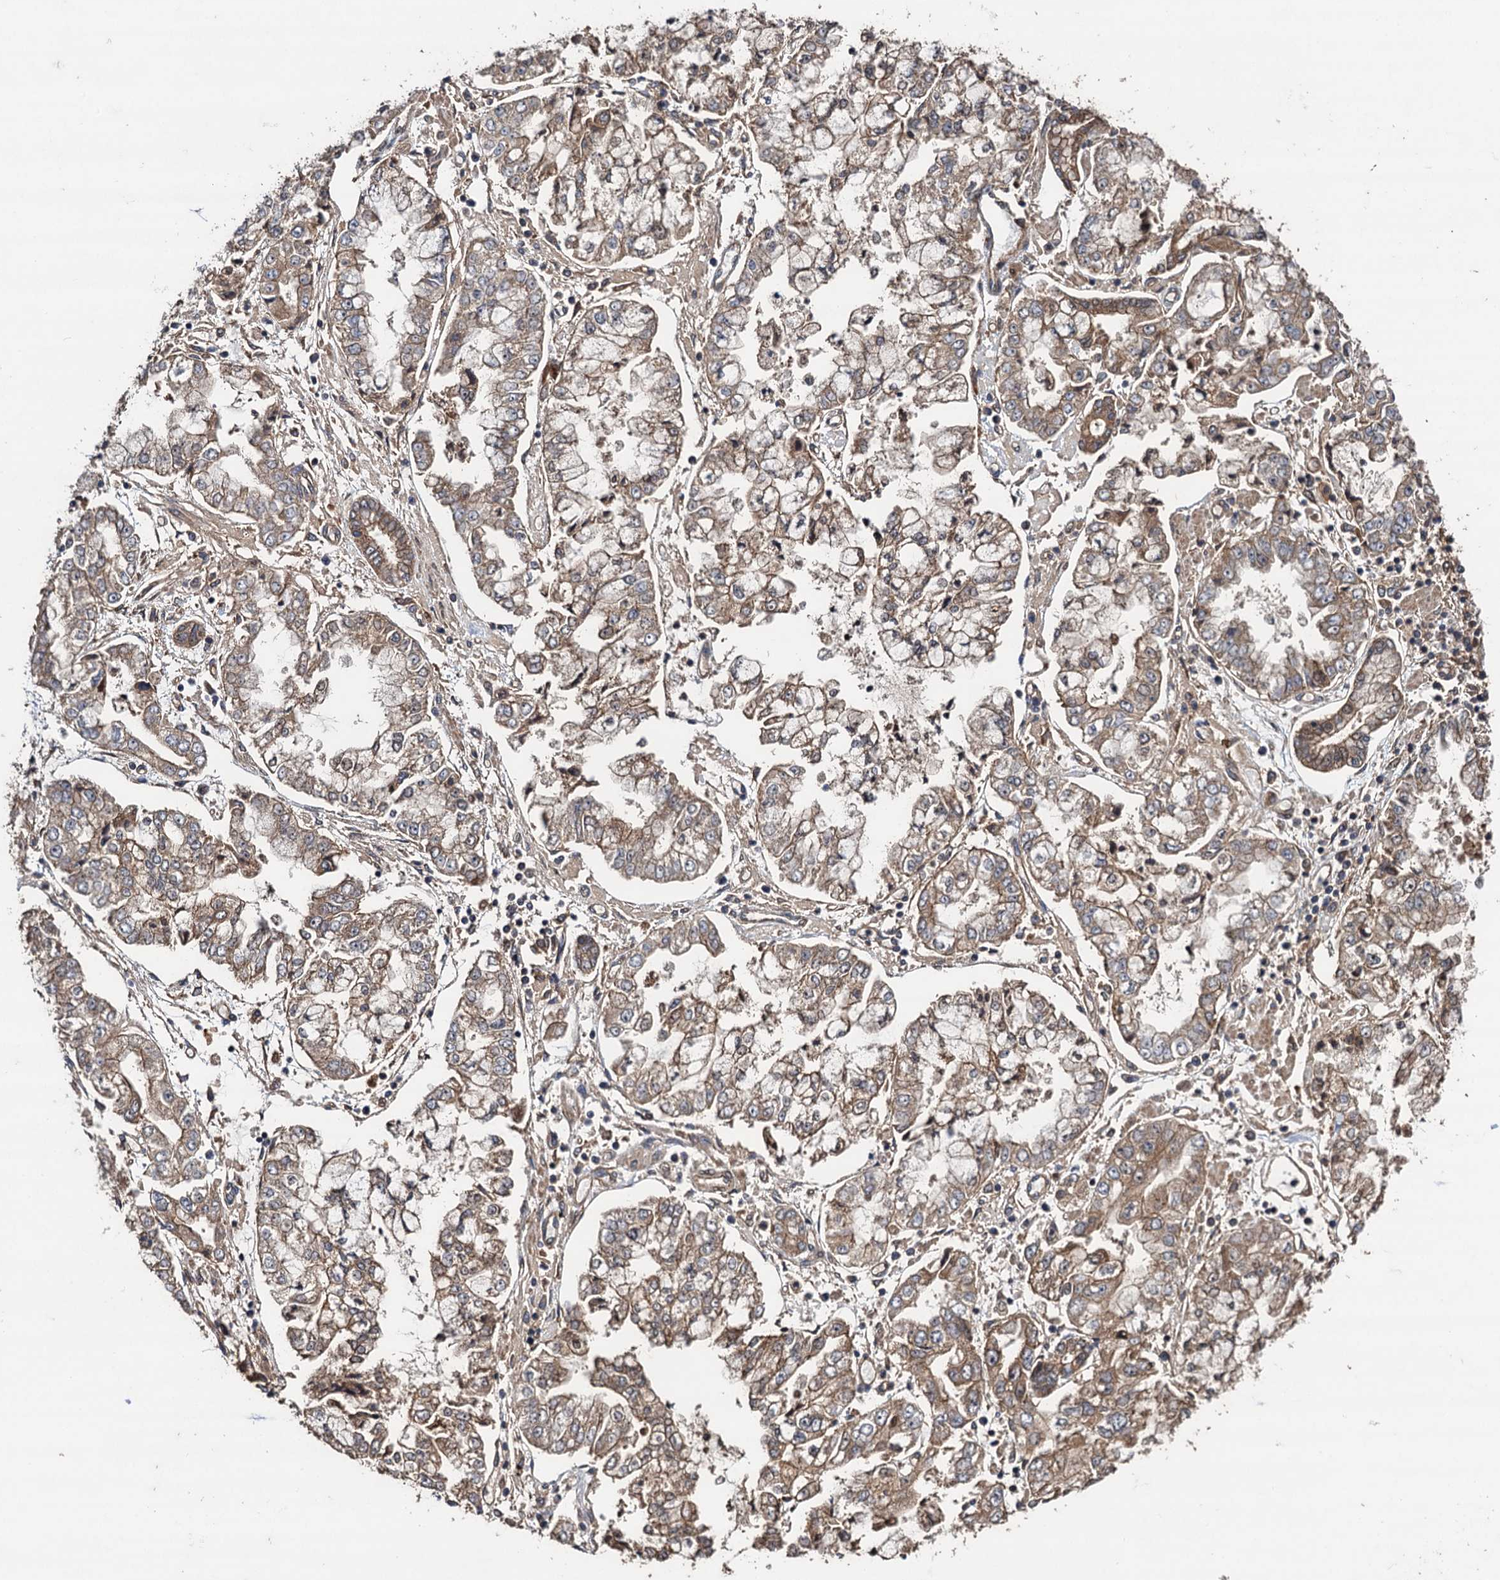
{"staining": {"intensity": "weak", "quantity": ">75%", "location": "cytoplasmic/membranous"}, "tissue": "stomach cancer", "cell_type": "Tumor cells", "image_type": "cancer", "snomed": [{"axis": "morphology", "description": "Adenocarcinoma, NOS"}, {"axis": "topography", "description": "Stomach"}], "caption": "Stomach adenocarcinoma stained with IHC displays weak cytoplasmic/membranous expression in about >75% of tumor cells. The protein of interest is stained brown, and the nuclei are stained in blue (DAB IHC with brightfield microscopy, high magnification).", "gene": "TMEM39B", "patient": {"sex": "male", "age": 76}}